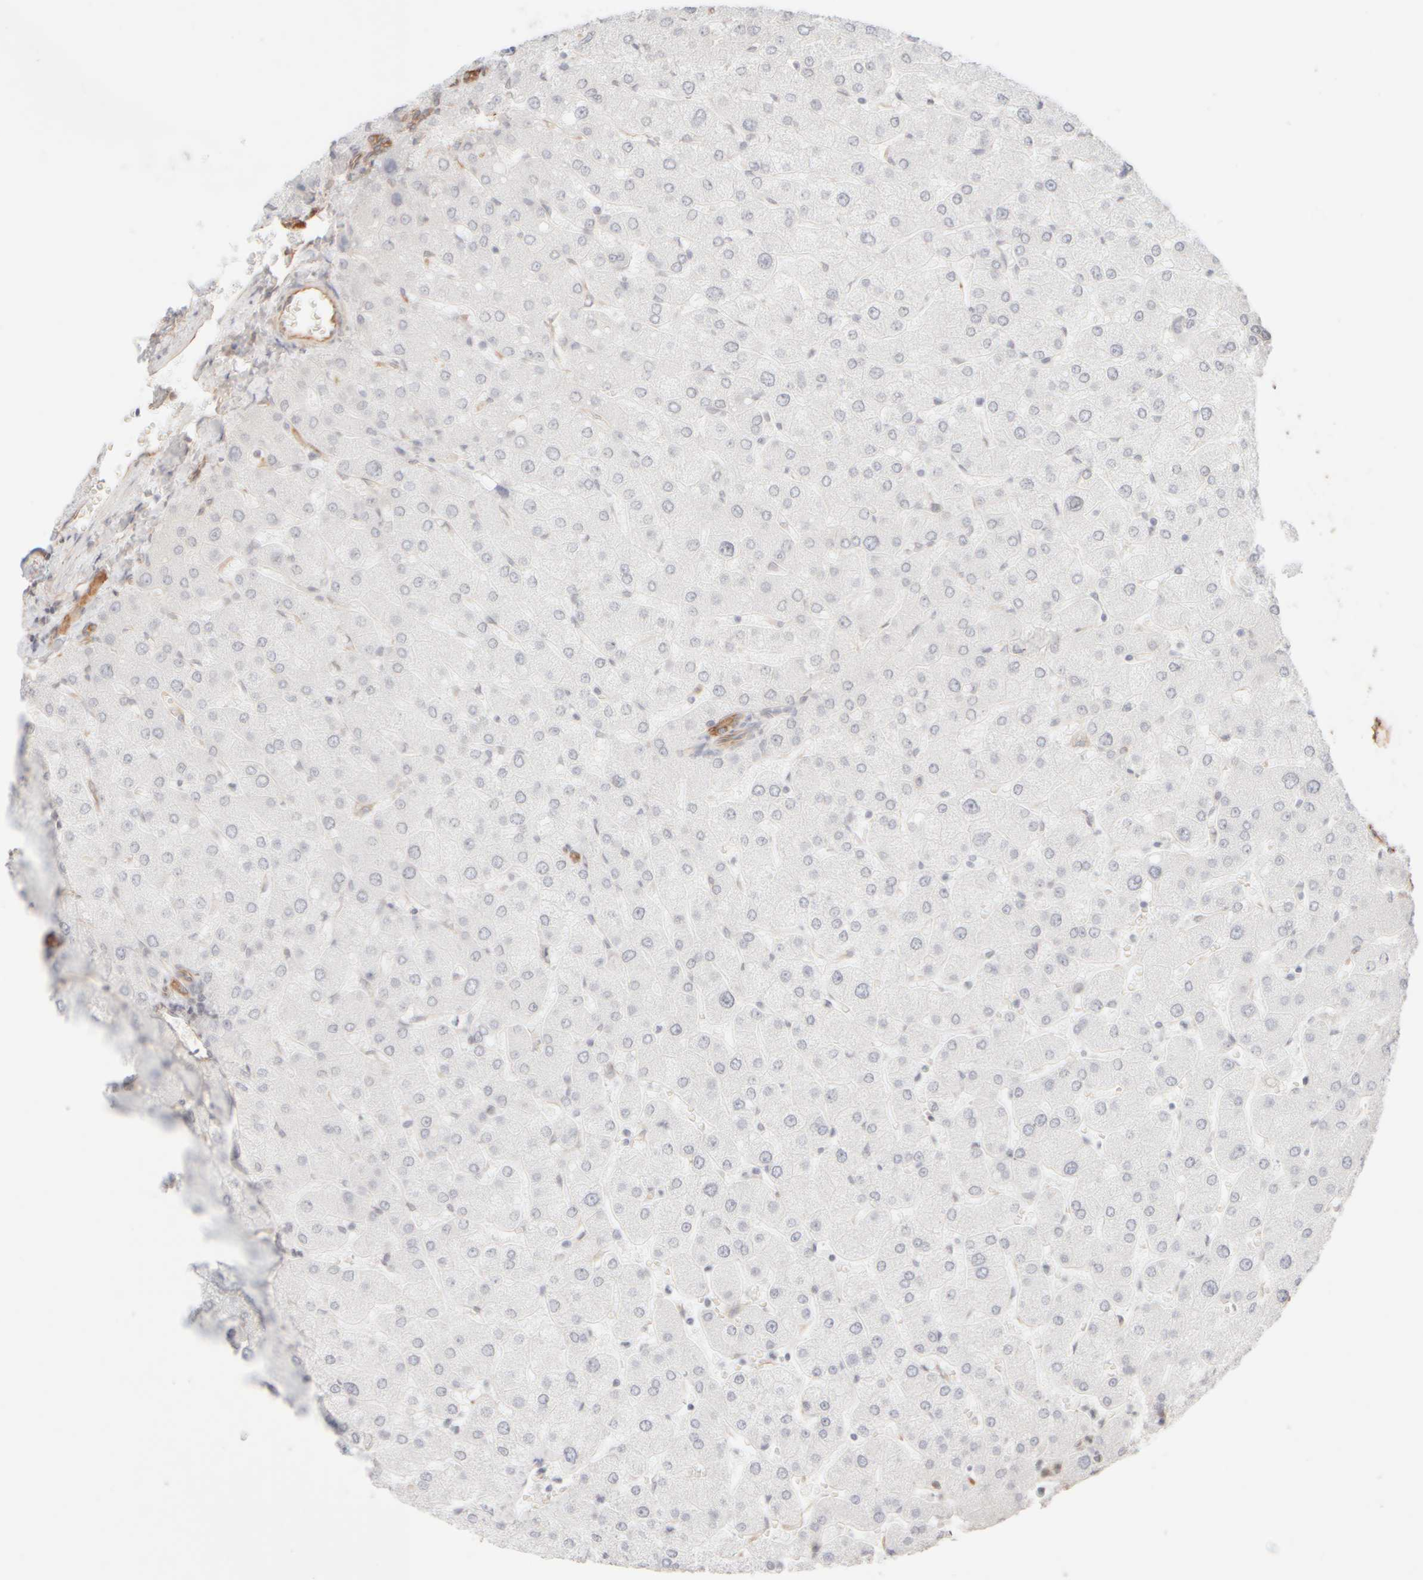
{"staining": {"intensity": "moderate", "quantity": ">75%", "location": "cytoplasmic/membranous"}, "tissue": "liver", "cell_type": "Cholangiocytes", "image_type": "normal", "snomed": [{"axis": "morphology", "description": "Normal tissue, NOS"}, {"axis": "topography", "description": "Liver"}], "caption": "Cholangiocytes exhibit medium levels of moderate cytoplasmic/membranous positivity in about >75% of cells in normal human liver.", "gene": "KRT15", "patient": {"sex": "male", "age": 55}}